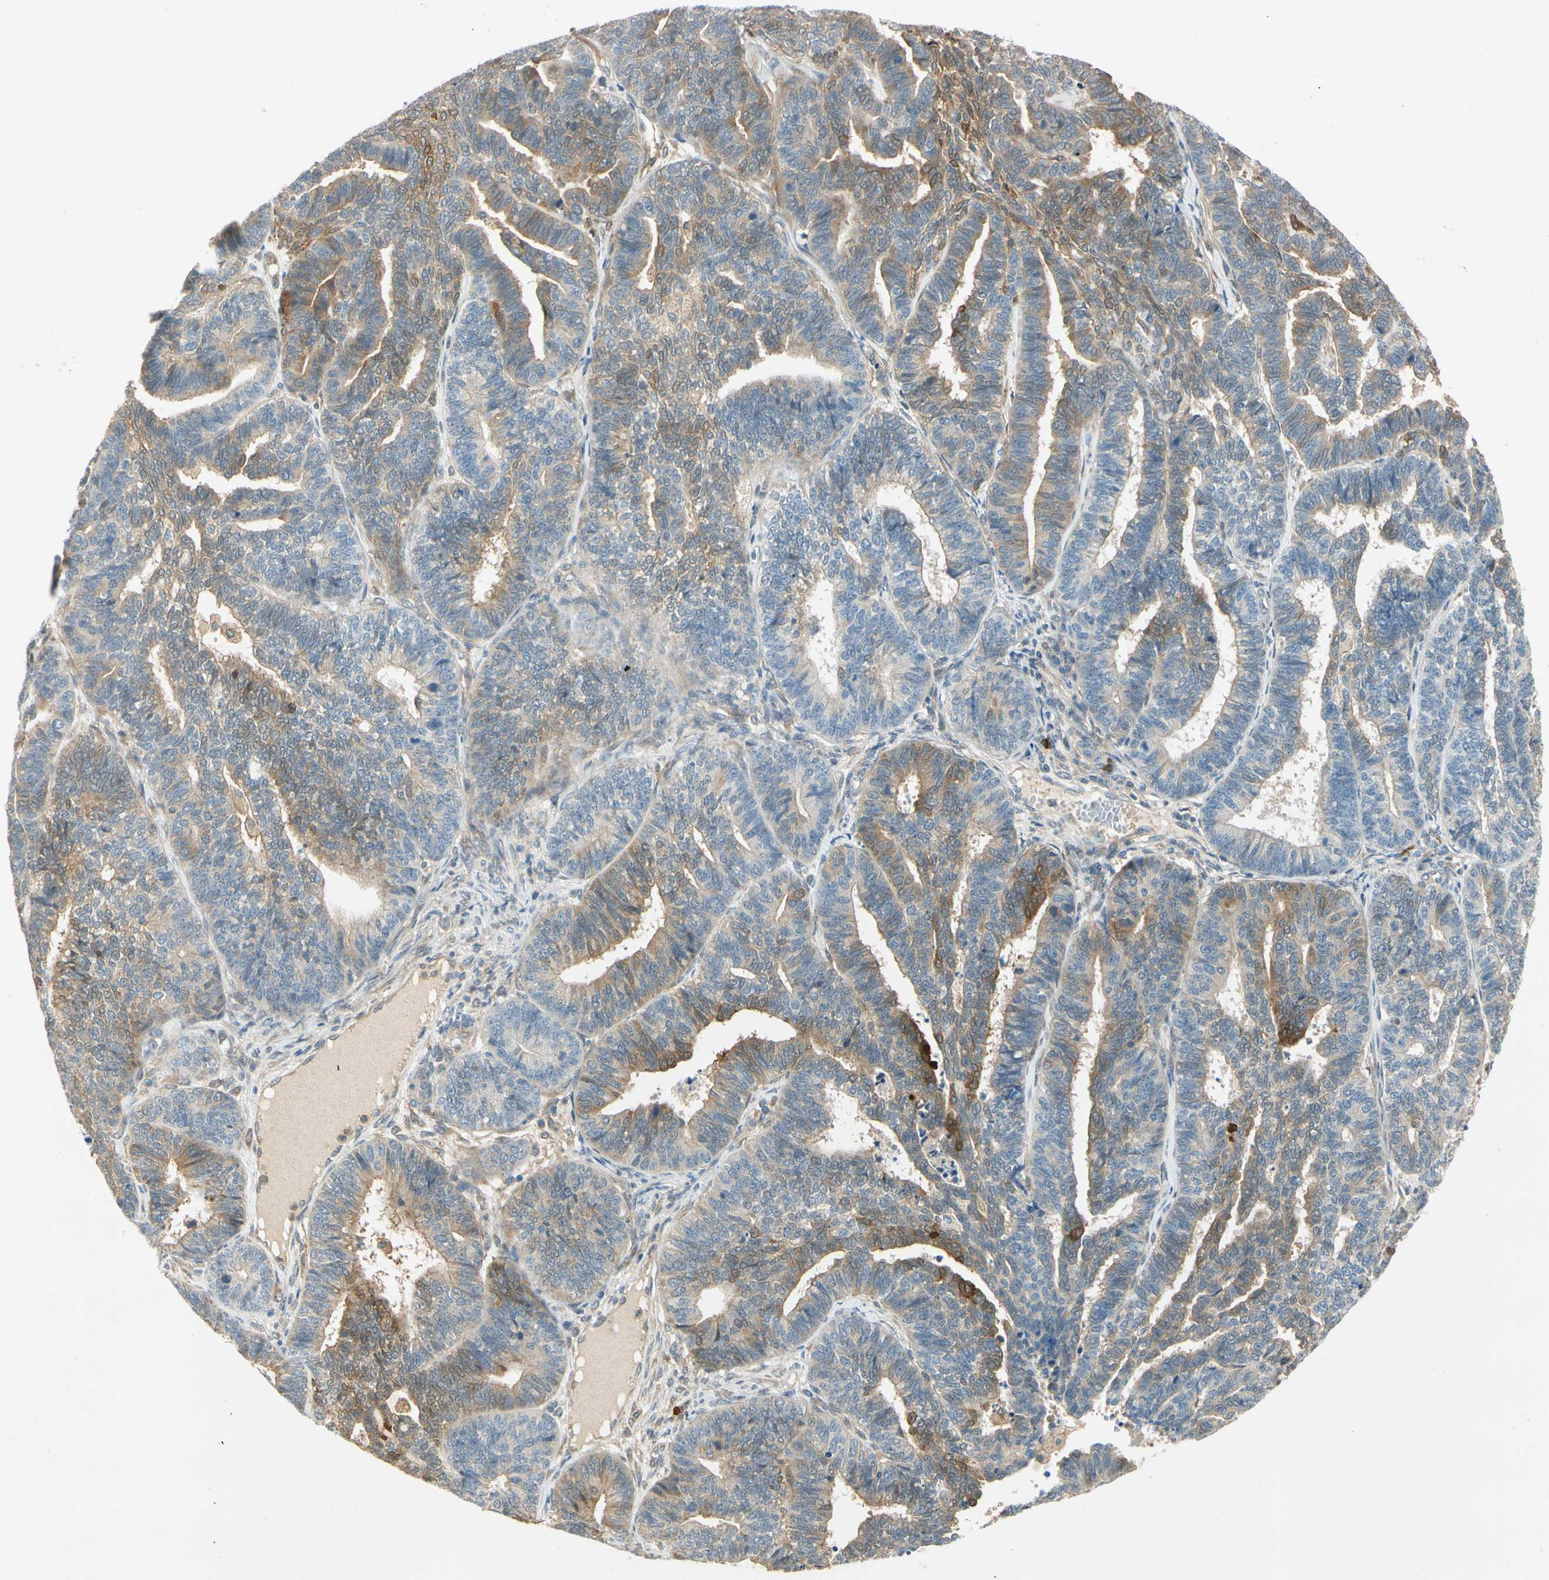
{"staining": {"intensity": "strong", "quantity": "25%-75%", "location": "cytoplasmic/membranous"}, "tissue": "endometrial cancer", "cell_type": "Tumor cells", "image_type": "cancer", "snomed": [{"axis": "morphology", "description": "Adenocarcinoma, NOS"}, {"axis": "topography", "description": "Endometrium"}], "caption": "The image demonstrates immunohistochemical staining of adenocarcinoma (endometrial). There is strong cytoplasmic/membranous staining is appreciated in approximately 25%-75% of tumor cells.", "gene": "WIPI1", "patient": {"sex": "female", "age": 70}}